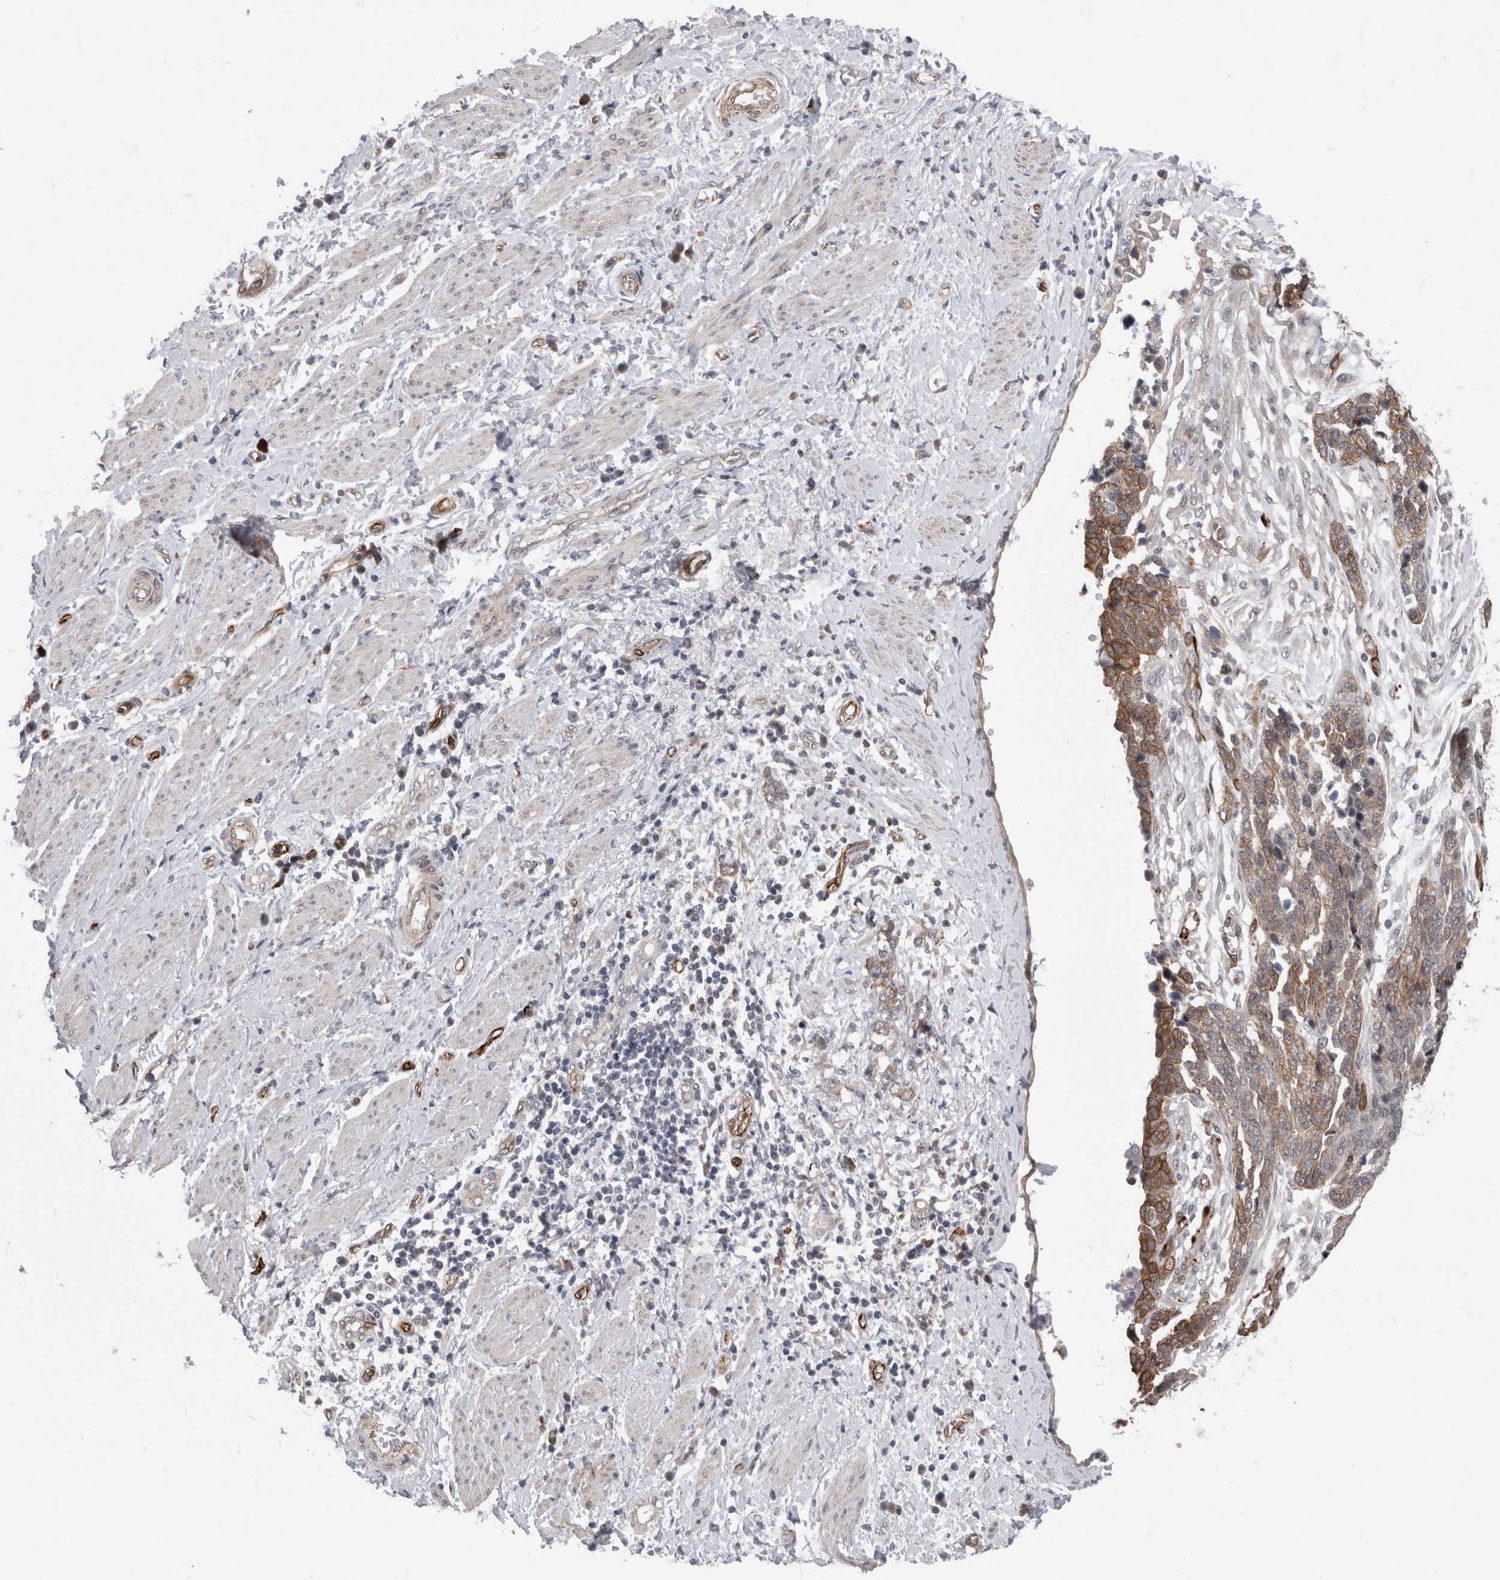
{"staining": {"intensity": "moderate", "quantity": "25%-75%", "location": "cytoplasmic/membranous"}, "tissue": "ovarian cancer", "cell_type": "Tumor cells", "image_type": "cancer", "snomed": [{"axis": "morphology", "description": "Cystadenocarcinoma, serous, NOS"}, {"axis": "topography", "description": "Ovary"}], "caption": "Approximately 25%-75% of tumor cells in human ovarian serous cystadenocarcinoma reveal moderate cytoplasmic/membranous protein expression as visualized by brown immunohistochemical staining.", "gene": "FAM83H", "patient": {"sex": "female", "age": 44}}